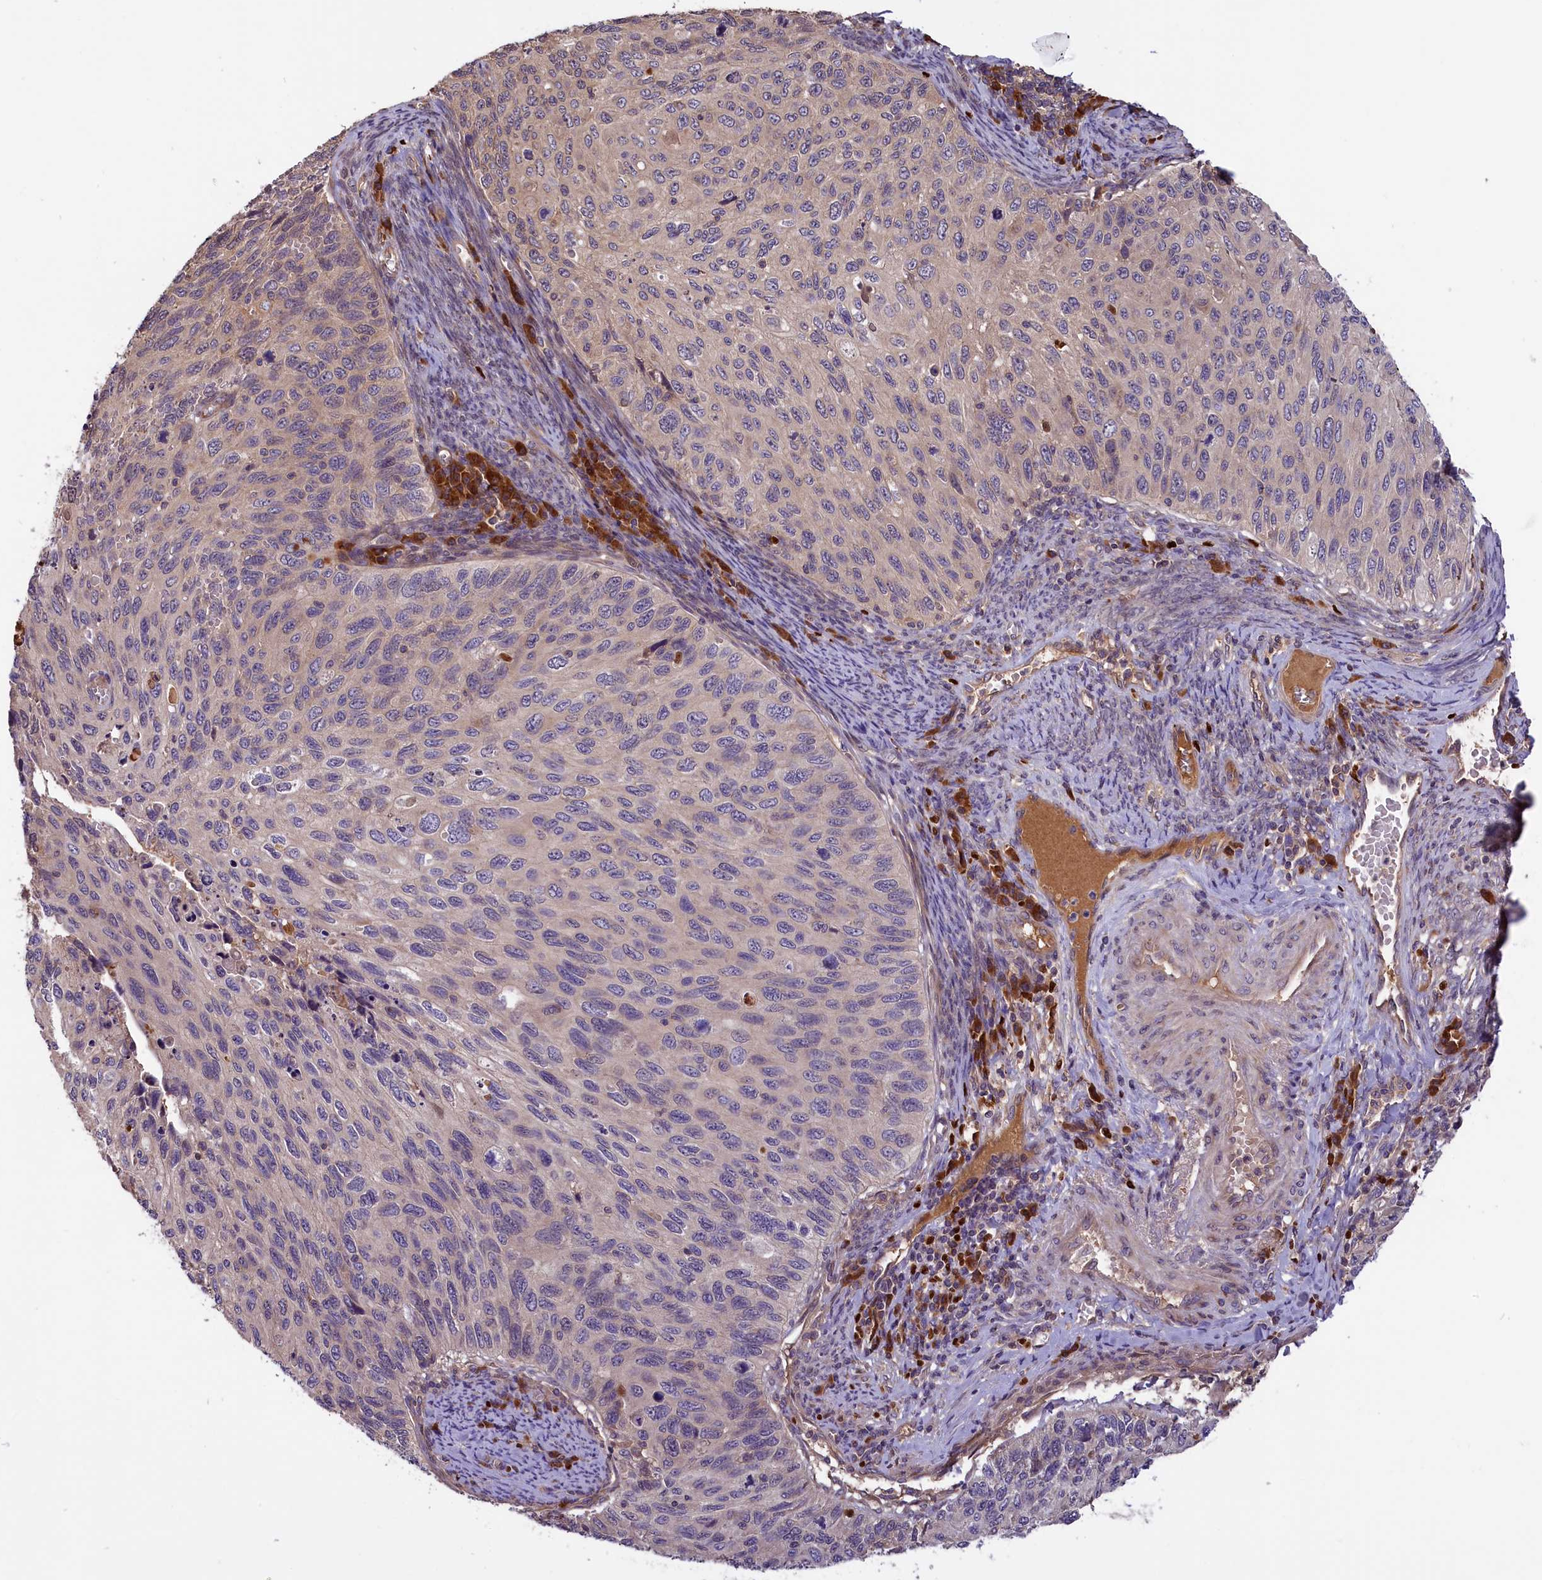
{"staining": {"intensity": "negative", "quantity": "none", "location": "none"}, "tissue": "cervical cancer", "cell_type": "Tumor cells", "image_type": "cancer", "snomed": [{"axis": "morphology", "description": "Squamous cell carcinoma, NOS"}, {"axis": "topography", "description": "Cervix"}], "caption": "Immunohistochemistry (IHC) micrograph of human cervical cancer (squamous cell carcinoma) stained for a protein (brown), which shows no positivity in tumor cells. Brightfield microscopy of immunohistochemistry stained with DAB (brown) and hematoxylin (blue), captured at high magnification.", "gene": "SETD6", "patient": {"sex": "female", "age": 70}}